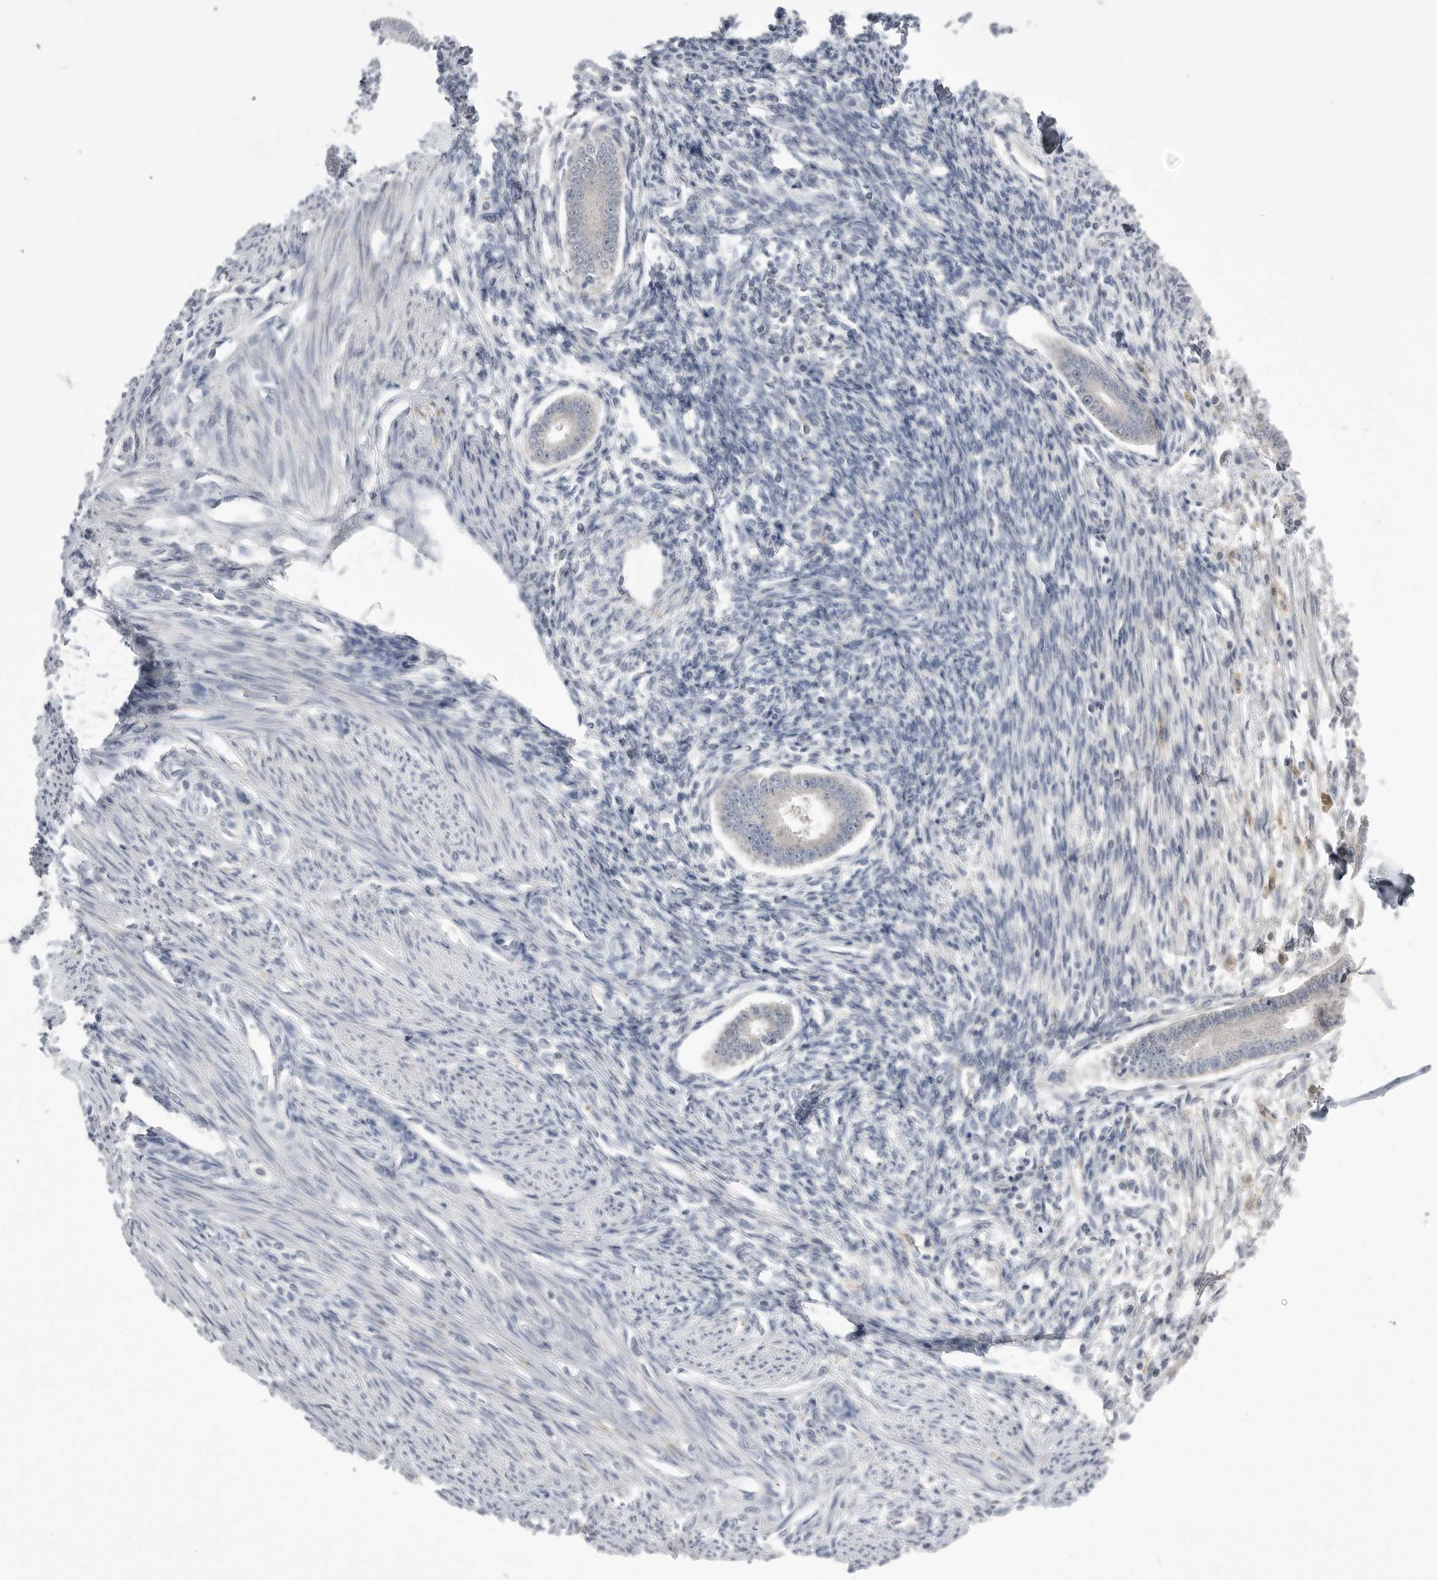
{"staining": {"intensity": "weak", "quantity": "25%-75%", "location": "cytoplasmic/membranous"}, "tissue": "endometrium", "cell_type": "Cells in endometrial stroma", "image_type": "normal", "snomed": [{"axis": "morphology", "description": "Normal tissue, NOS"}, {"axis": "topography", "description": "Endometrium"}], "caption": "IHC micrograph of normal endometrium: human endometrium stained using immunohistochemistry (IHC) shows low levels of weak protein expression localized specifically in the cytoplasmic/membranous of cells in endometrial stroma, appearing as a cytoplasmic/membranous brown color.", "gene": "KYAT3", "patient": {"sex": "female", "age": 56}}